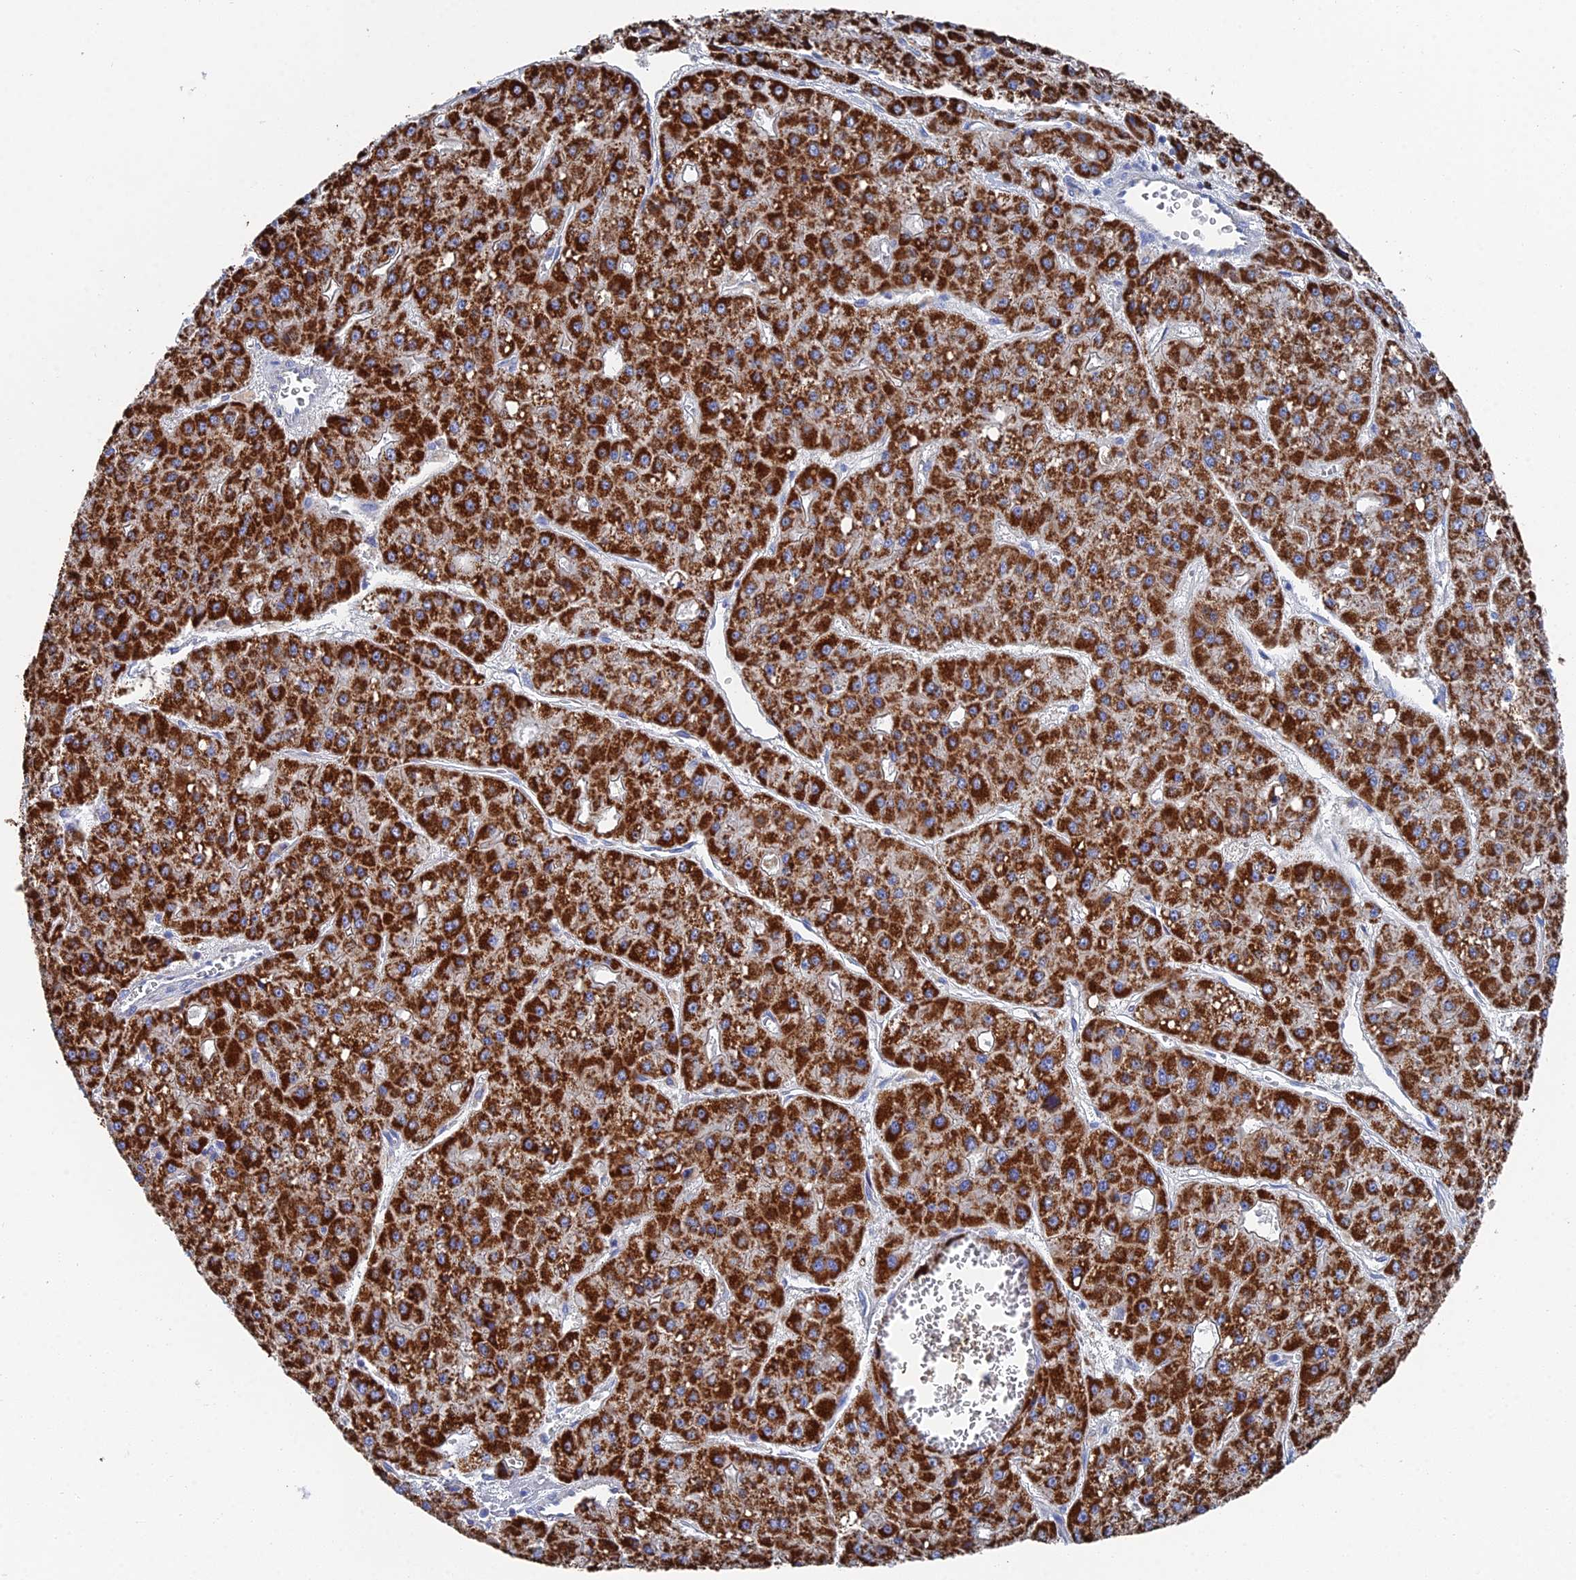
{"staining": {"intensity": "strong", "quantity": ">75%", "location": "cytoplasmic/membranous"}, "tissue": "liver cancer", "cell_type": "Tumor cells", "image_type": "cancer", "snomed": [{"axis": "morphology", "description": "Carcinoma, Hepatocellular, NOS"}, {"axis": "topography", "description": "Liver"}], "caption": "This histopathology image shows liver hepatocellular carcinoma stained with immunohistochemistry (IHC) to label a protein in brown. The cytoplasmic/membranous of tumor cells show strong positivity for the protein. Nuclei are counter-stained blue.", "gene": "IFT80", "patient": {"sex": "male", "age": 47}}